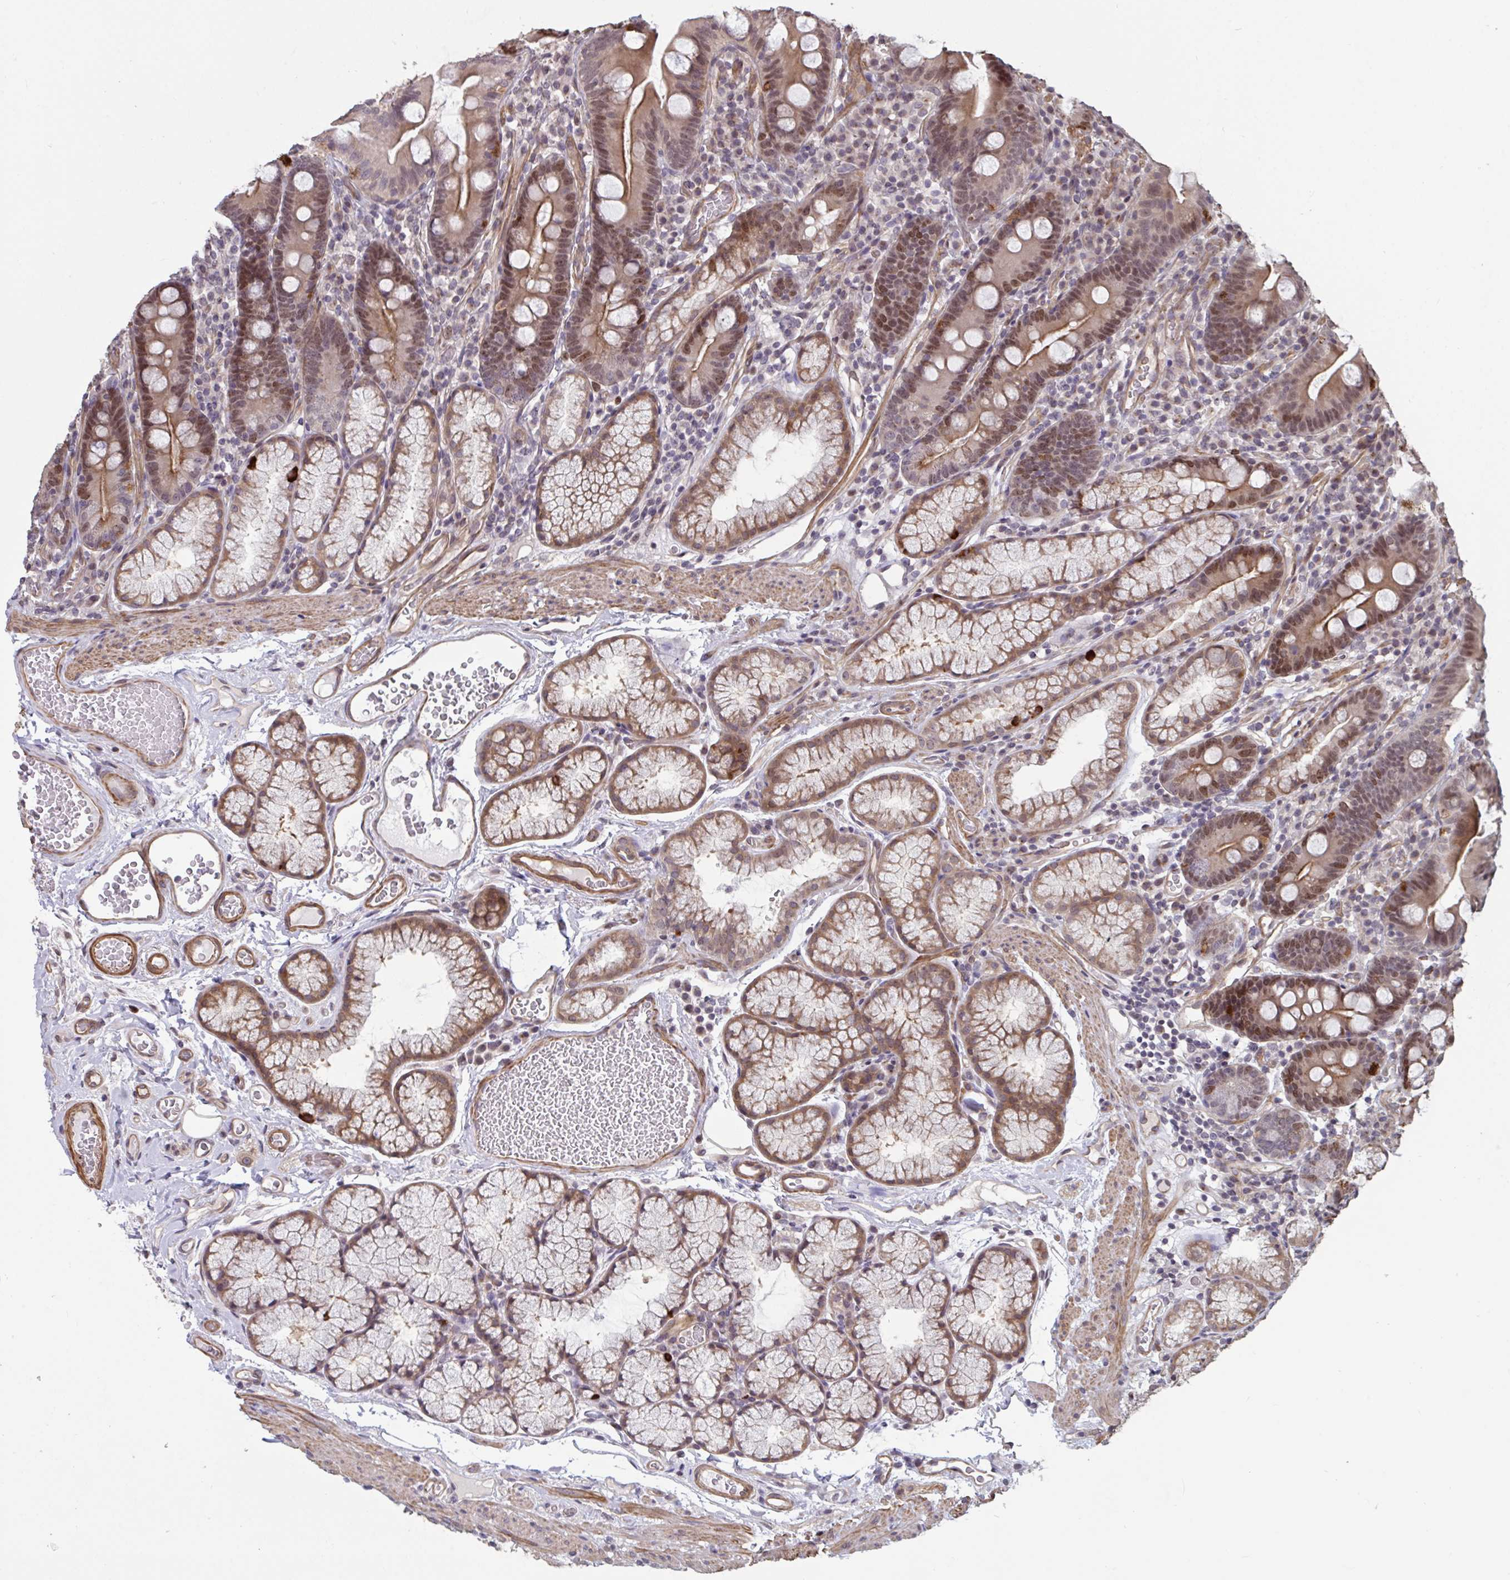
{"staining": {"intensity": "moderate", "quantity": "25%-75%", "location": "cytoplasmic/membranous,nuclear"}, "tissue": "duodenum", "cell_type": "Glandular cells", "image_type": "normal", "snomed": [{"axis": "morphology", "description": "Normal tissue, NOS"}, {"axis": "topography", "description": "Duodenum"}], "caption": "DAB (3,3'-diaminobenzidine) immunohistochemical staining of benign human duodenum displays moderate cytoplasmic/membranous,nuclear protein positivity in approximately 25%-75% of glandular cells.", "gene": "IPO5", "patient": {"sex": "female", "age": 67}}